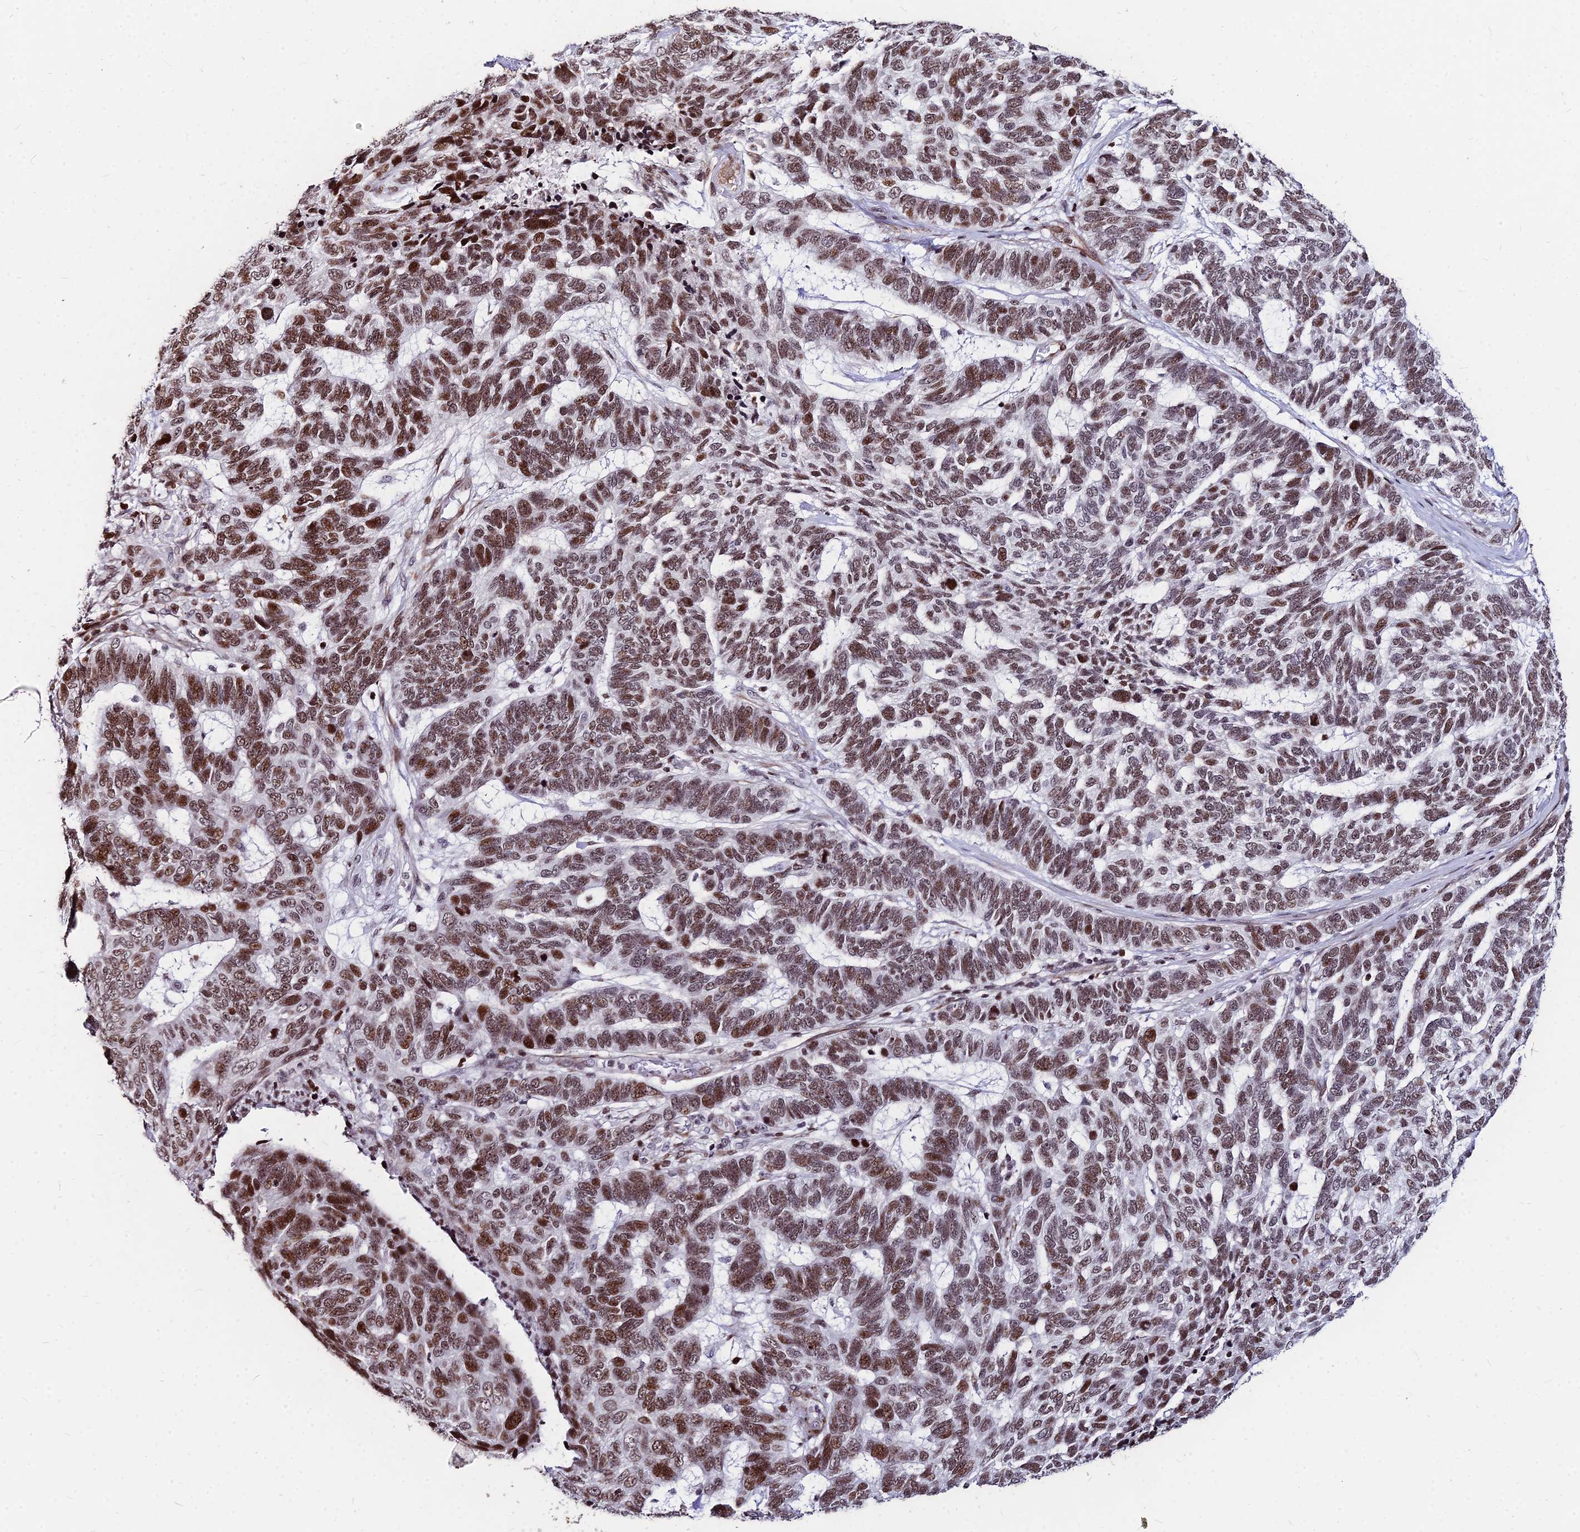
{"staining": {"intensity": "moderate", "quantity": ">75%", "location": "nuclear"}, "tissue": "skin cancer", "cell_type": "Tumor cells", "image_type": "cancer", "snomed": [{"axis": "morphology", "description": "Basal cell carcinoma"}, {"axis": "topography", "description": "Skin"}], "caption": "Immunohistochemistry of skin cancer (basal cell carcinoma) reveals medium levels of moderate nuclear staining in approximately >75% of tumor cells. (DAB IHC with brightfield microscopy, high magnification).", "gene": "NYAP2", "patient": {"sex": "female", "age": 65}}